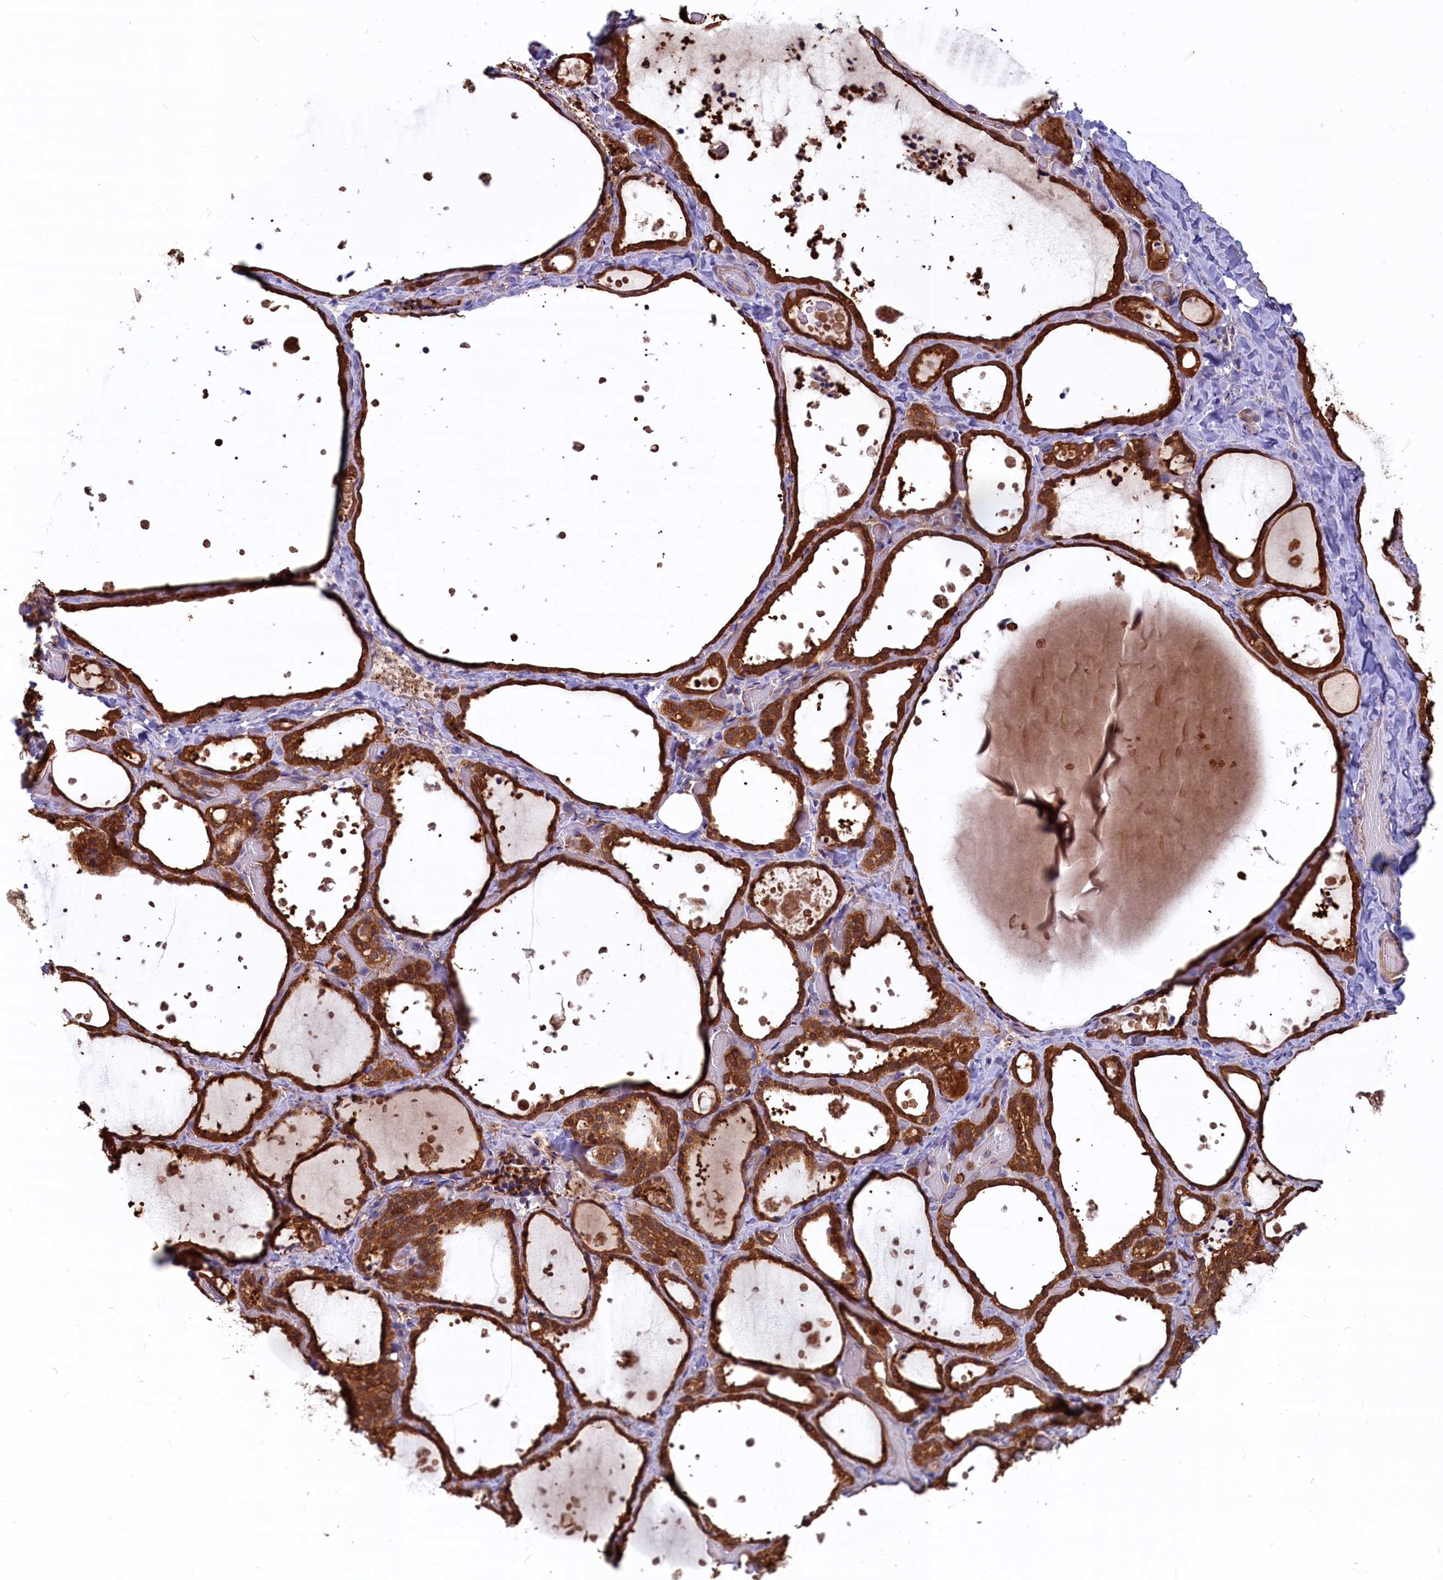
{"staining": {"intensity": "strong", "quantity": ">75%", "location": "cytoplasmic/membranous"}, "tissue": "thyroid gland", "cell_type": "Glandular cells", "image_type": "normal", "snomed": [{"axis": "morphology", "description": "Normal tissue, NOS"}, {"axis": "topography", "description": "Thyroid gland"}], "caption": "A high-resolution photomicrograph shows IHC staining of unremarkable thyroid gland, which exhibits strong cytoplasmic/membranous staining in approximately >75% of glandular cells.", "gene": "MYO9B", "patient": {"sex": "female", "age": 44}}